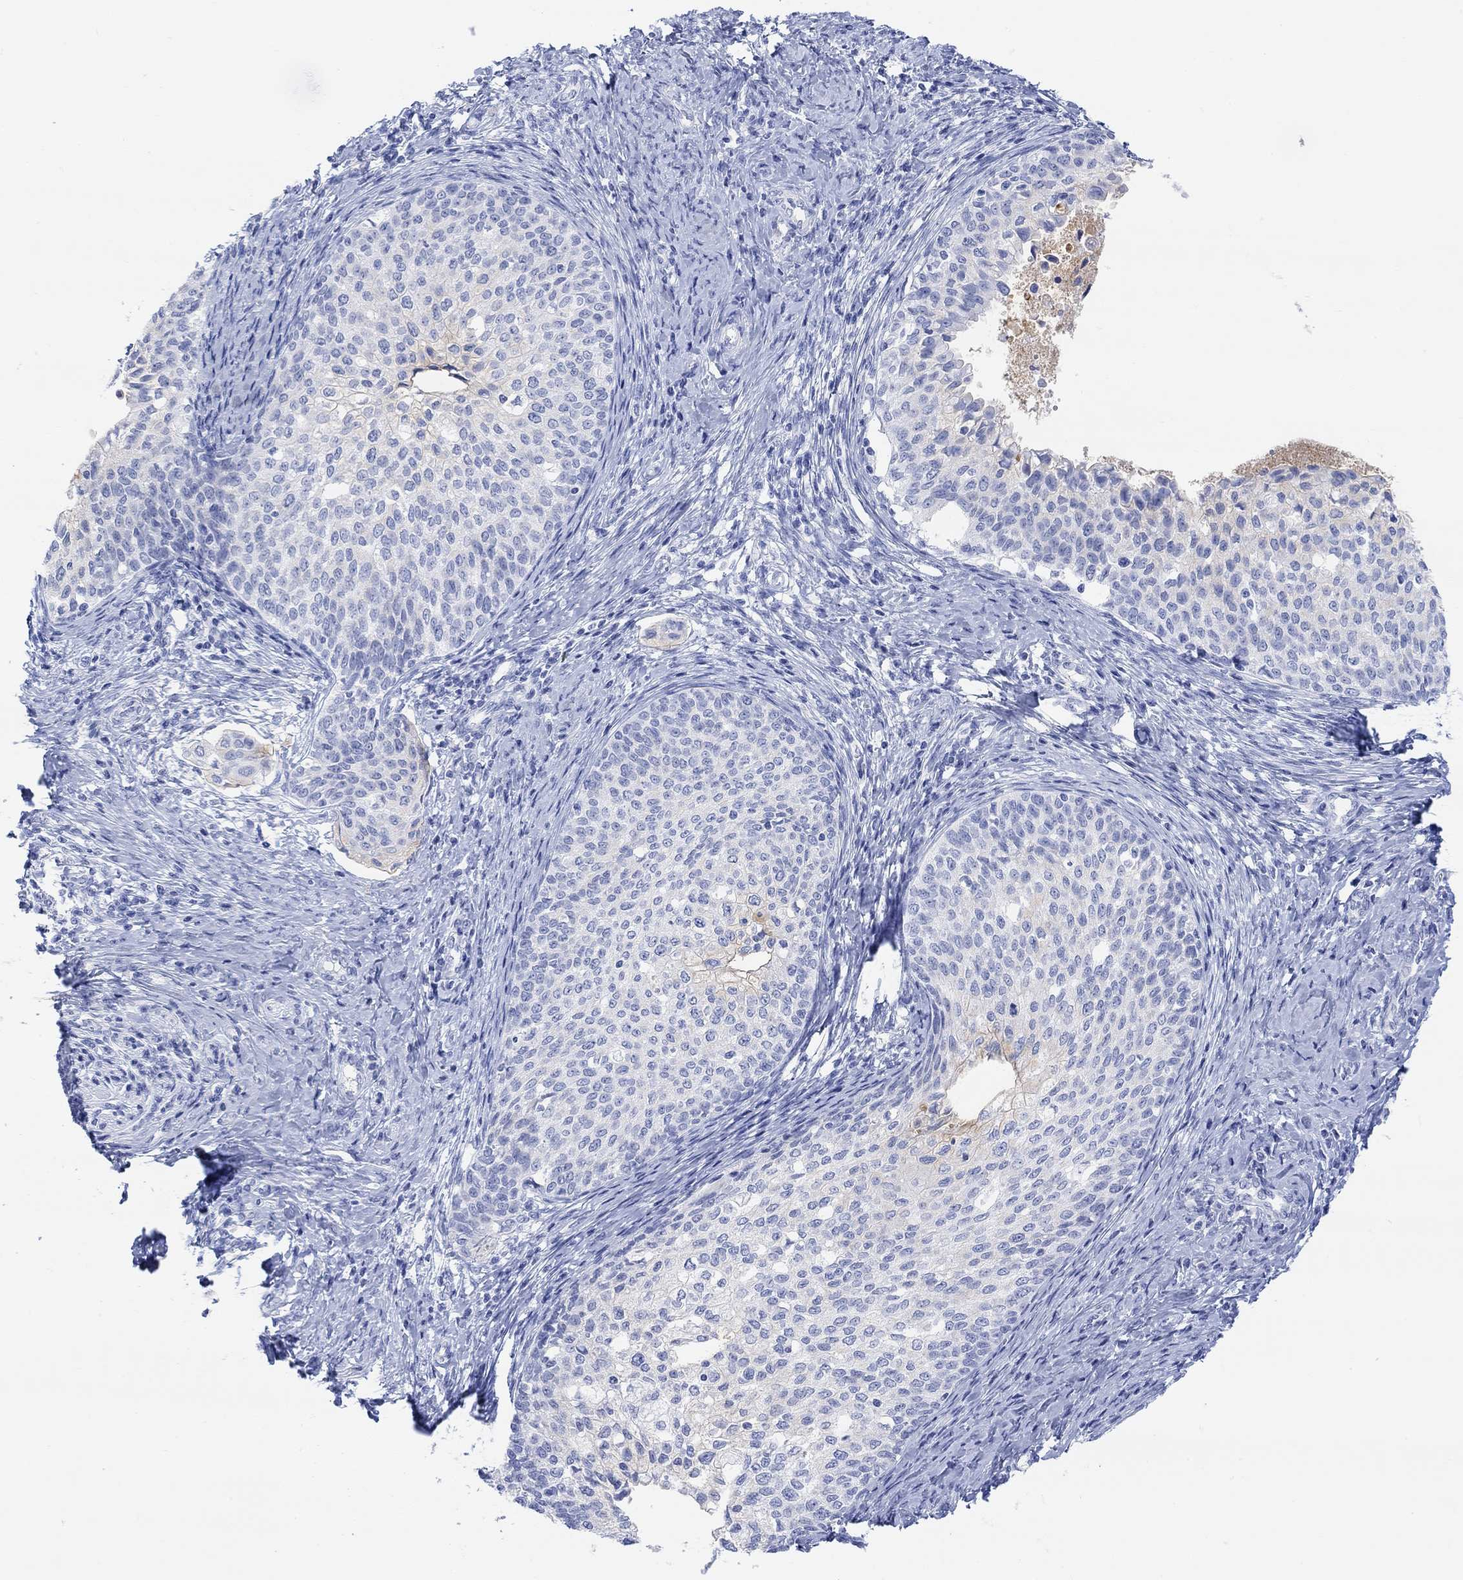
{"staining": {"intensity": "negative", "quantity": "none", "location": "none"}, "tissue": "cervical cancer", "cell_type": "Tumor cells", "image_type": "cancer", "snomed": [{"axis": "morphology", "description": "Squamous cell carcinoma, NOS"}, {"axis": "topography", "description": "Cervix"}], "caption": "Image shows no significant protein positivity in tumor cells of cervical squamous cell carcinoma. The staining was performed using DAB (3,3'-diaminobenzidine) to visualize the protein expression in brown, while the nuclei were stained in blue with hematoxylin (Magnification: 20x).", "gene": "XIRP2", "patient": {"sex": "female", "age": 51}}